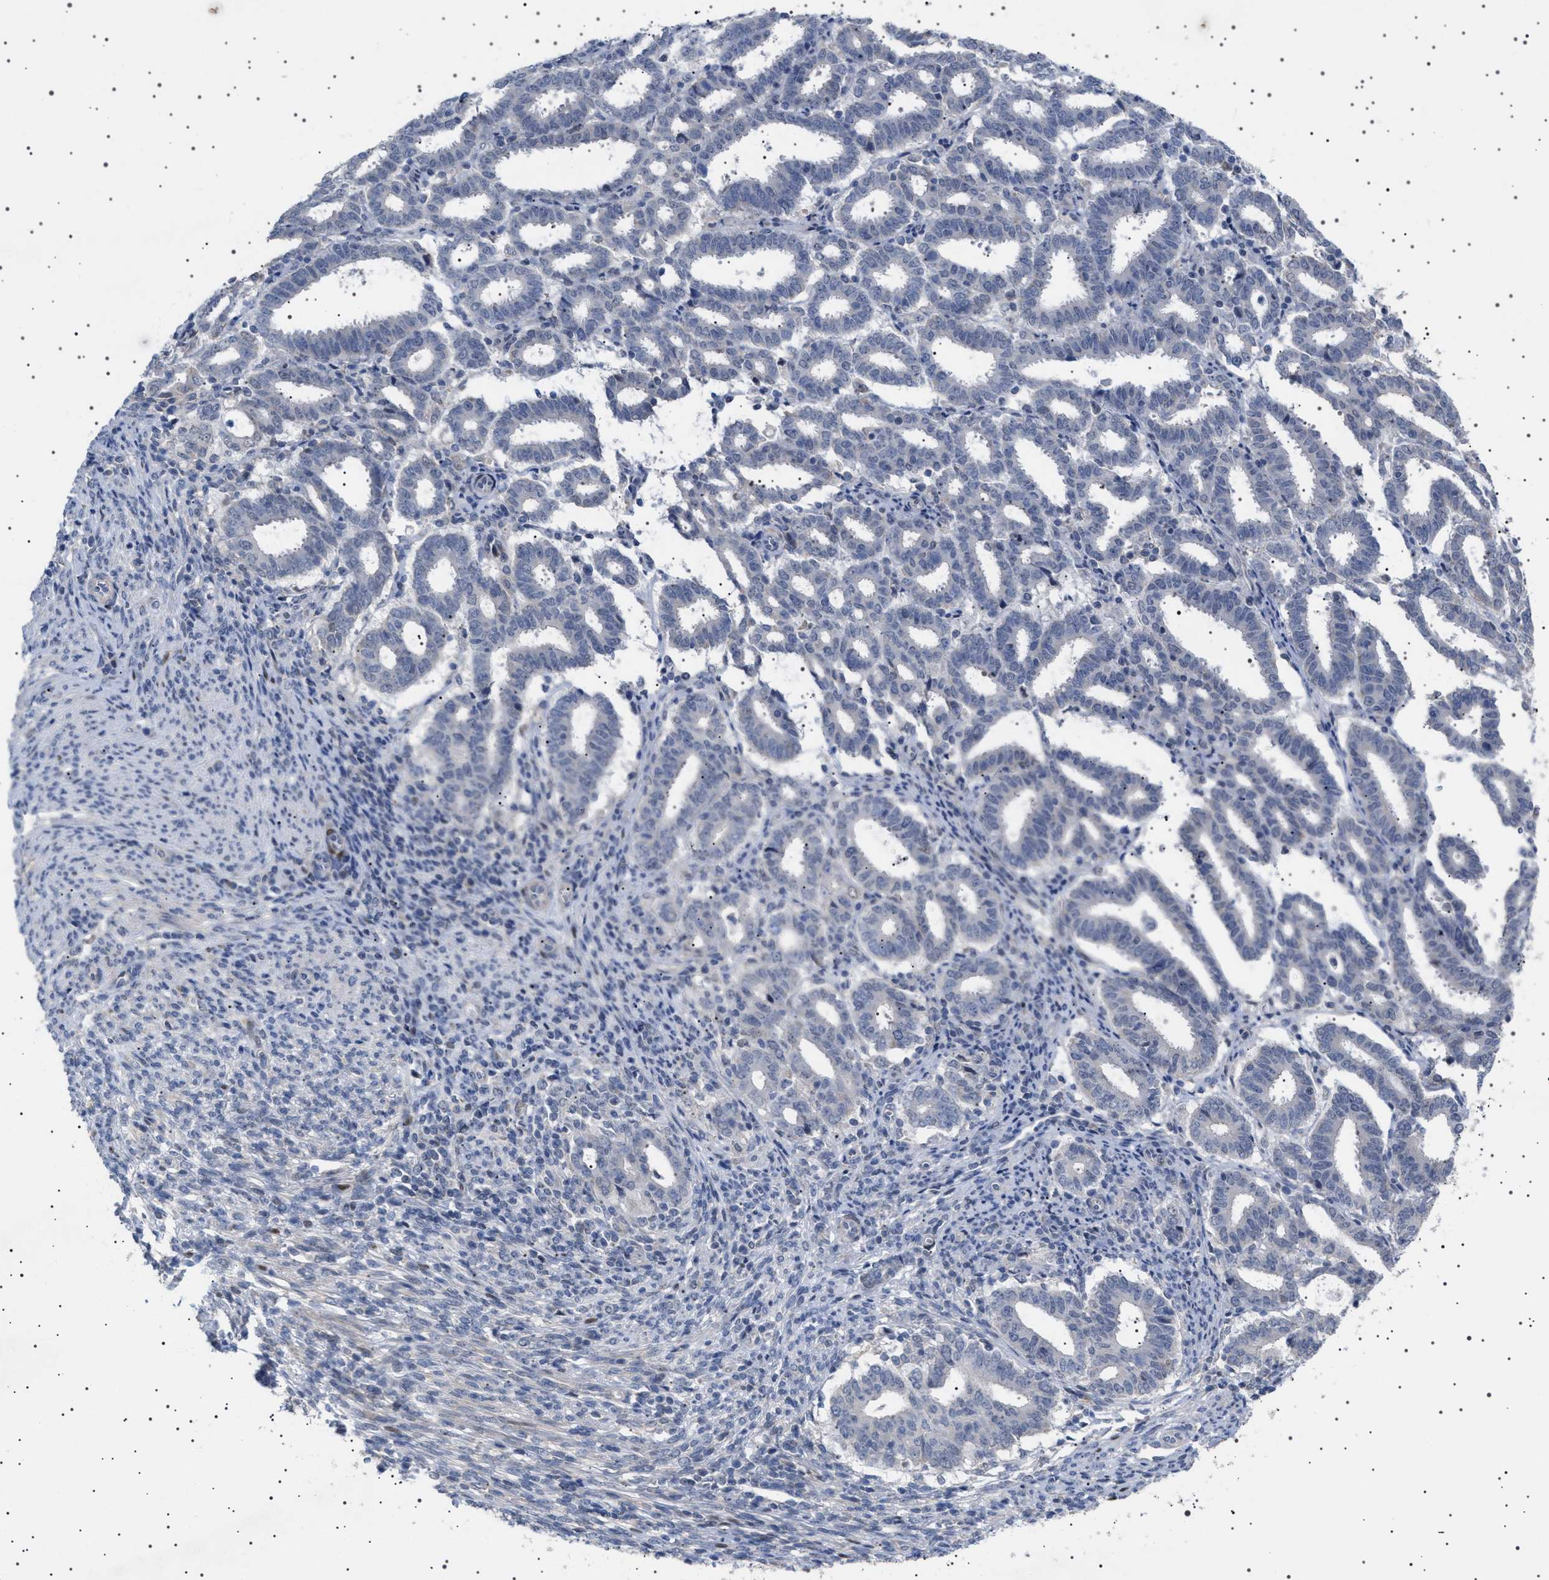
{"staining": {"intensity": "negative", "quantity": "none", "location": "none"}, "tissue": "endometrial cancer", "cell_type": "Tumor cells", "image_type": "cancer", "snomed": [{"axis": "morphology", "description": "Adenocarcinoma, NOS"}, {"axis": "topography", "description": "Uterus"}], "caption": "Human endometrial cancer stained for a protein using immunohistochemistry (IHC) displays no positivity in tumor cells.", "gene": "HTR1A", "patient": {"sex": "female", "age": 83}}